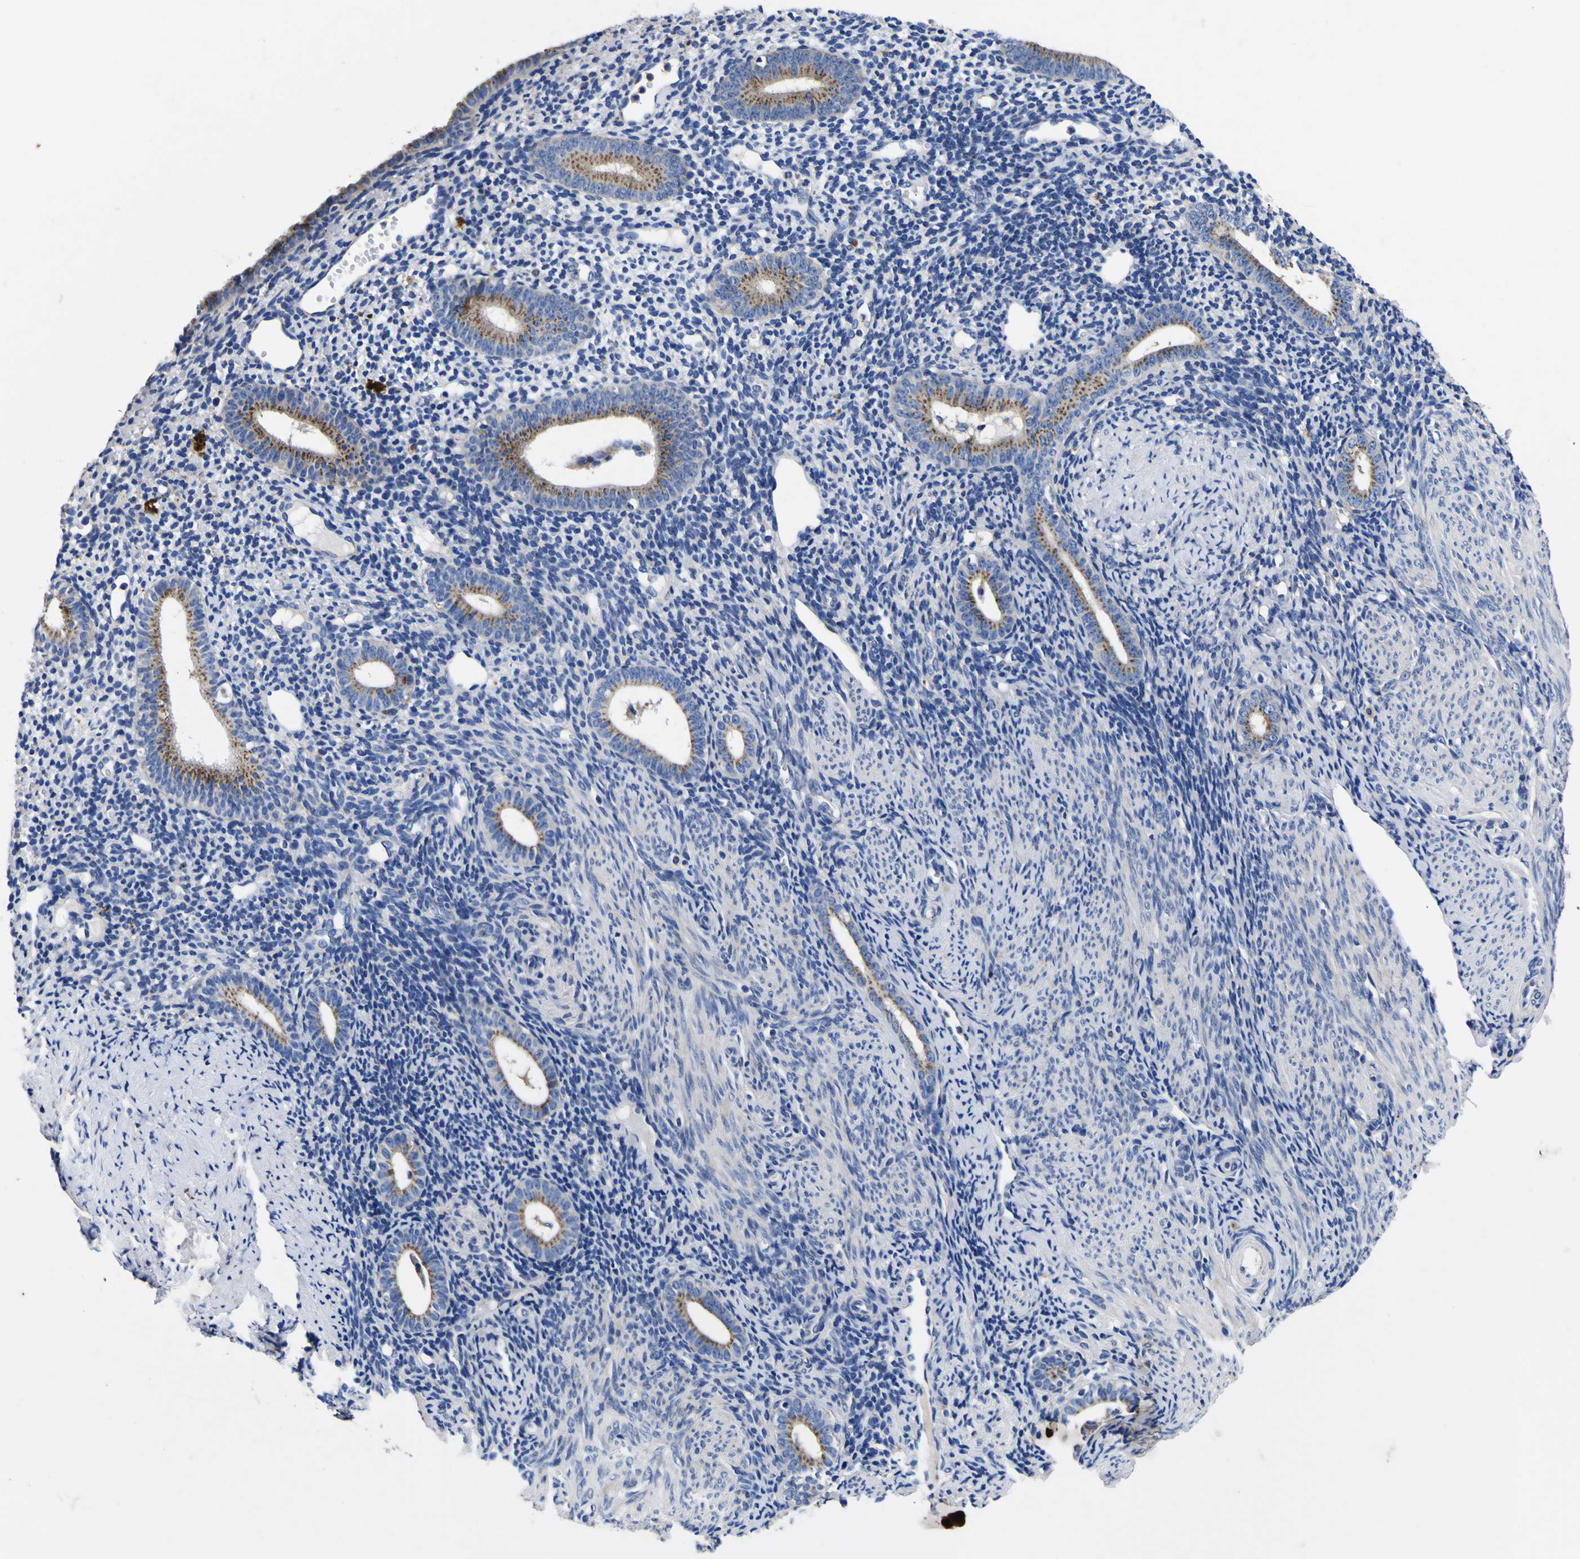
{"staining": {"intensity": "negative", "quantity": "none", "location": "none"}, "tissue": "endometrium", "cell_type": "Cells in endometrial stroma", "image_type": "normal", "snomed": [{"axis": "morphology", "description": "Normal tissue, NOS"}, {"axis": "topography", "description": "Endometrium"}], "caption": "High power microscopy photomicrograph of an immunohistochemistry (IHC) image of unremarkable endometrium, revealing no significant positivity in cells in endometrial stroma. Brightfield microscopy of IHC stained with DAB (brown) and hematoxylin (blue), captured at high magnification.", "gene": "COA1", "patient": {"sex": "female", "age": 45}}